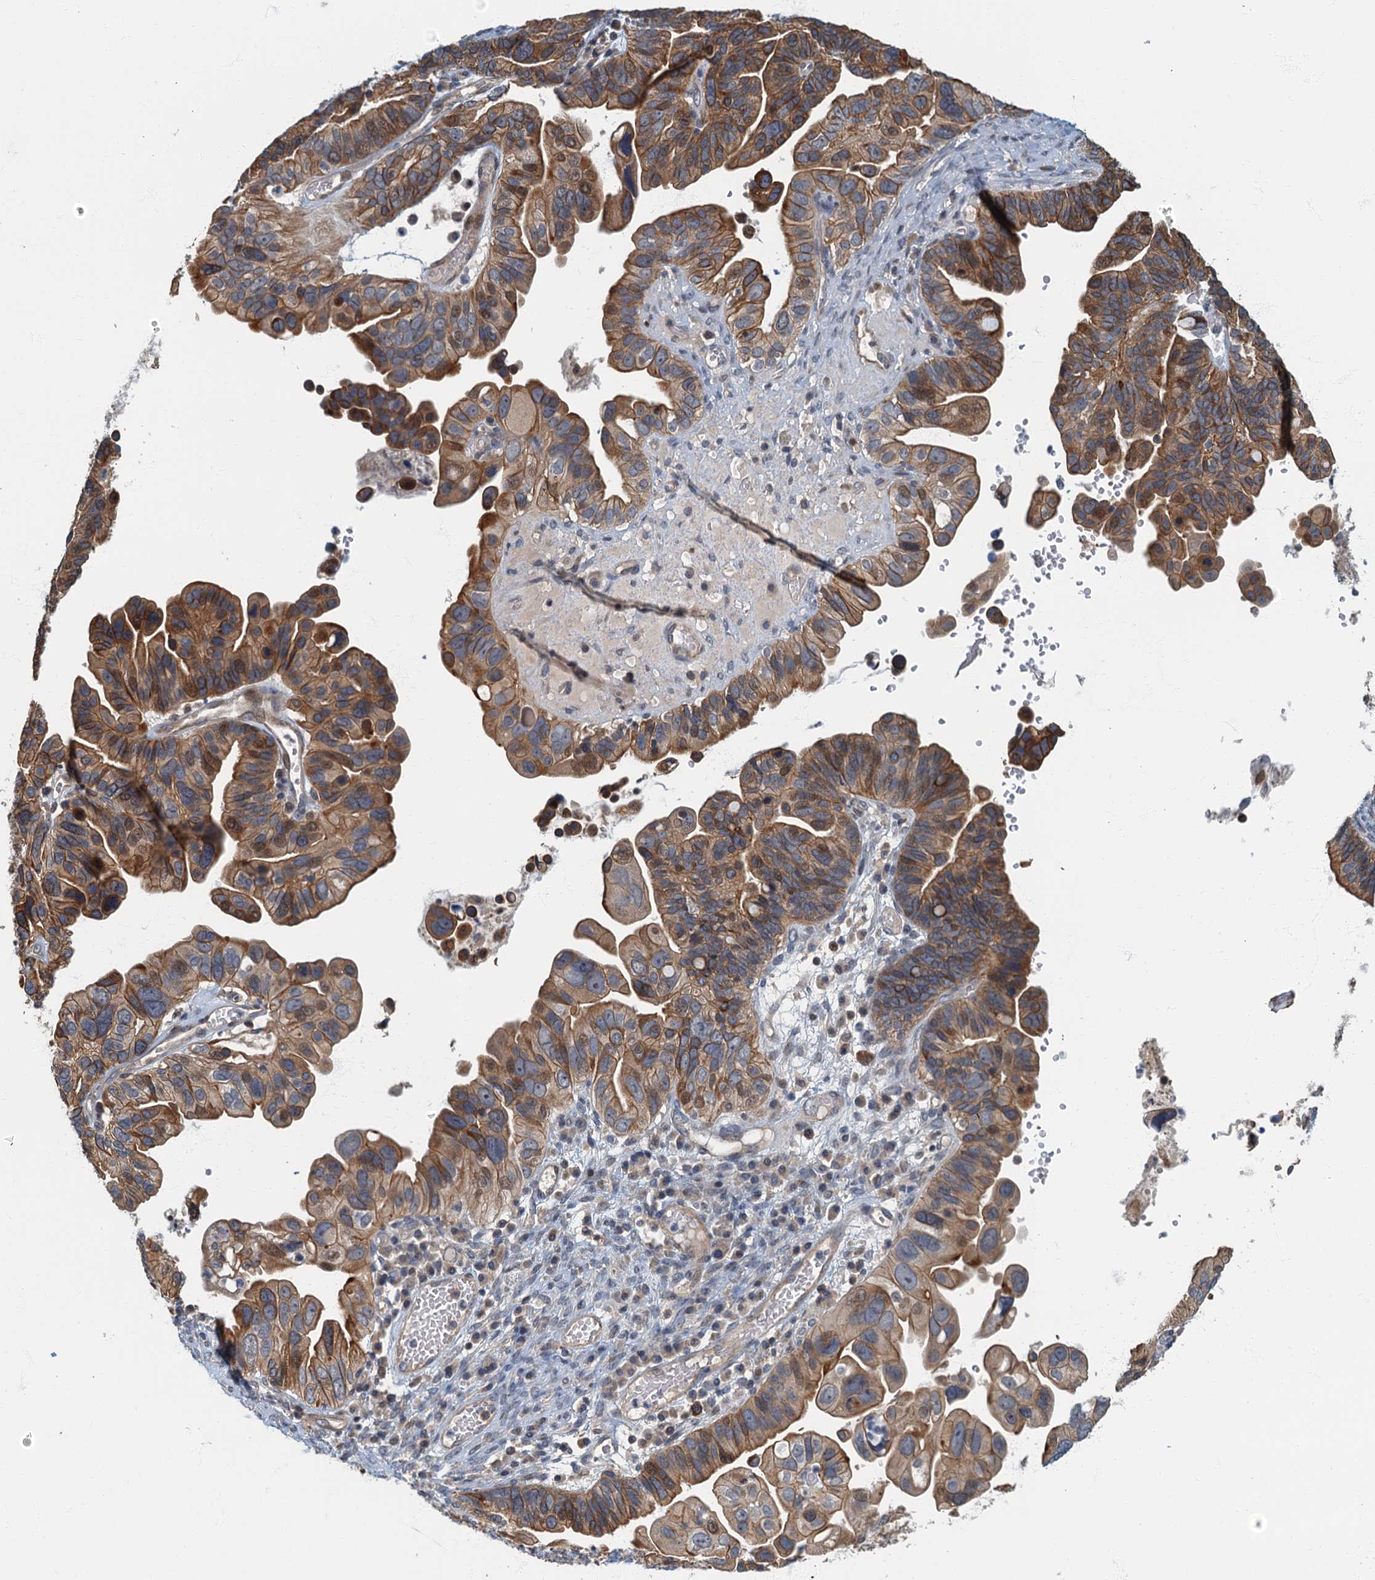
{"staining": {"intensity": "moderate", "quantity": ">75%", "location": "cytoplasmic/membranous"}, "tissue": "ovarian cancer", "cell_type": "Tumor cells", "image_type": "cancer", "snomed": [{"axis": "morphology", "description": "Cystadenocarcinoma, serous, NOS"}, {"axis": "topography", "description": "Ovary"}], "caption": "A photomicrograph of ovarian serous cystadenocarcinoma stained for a protein demonstrates moderate cytoplasmic/membranous brown staining in tumor cells. Immunohistochemistry (ihc) stains the protein of interest in brown and the nuclei are stained blue.", "gene": "CKAP2L", "patient": {"sex": "female", "age": 56}}